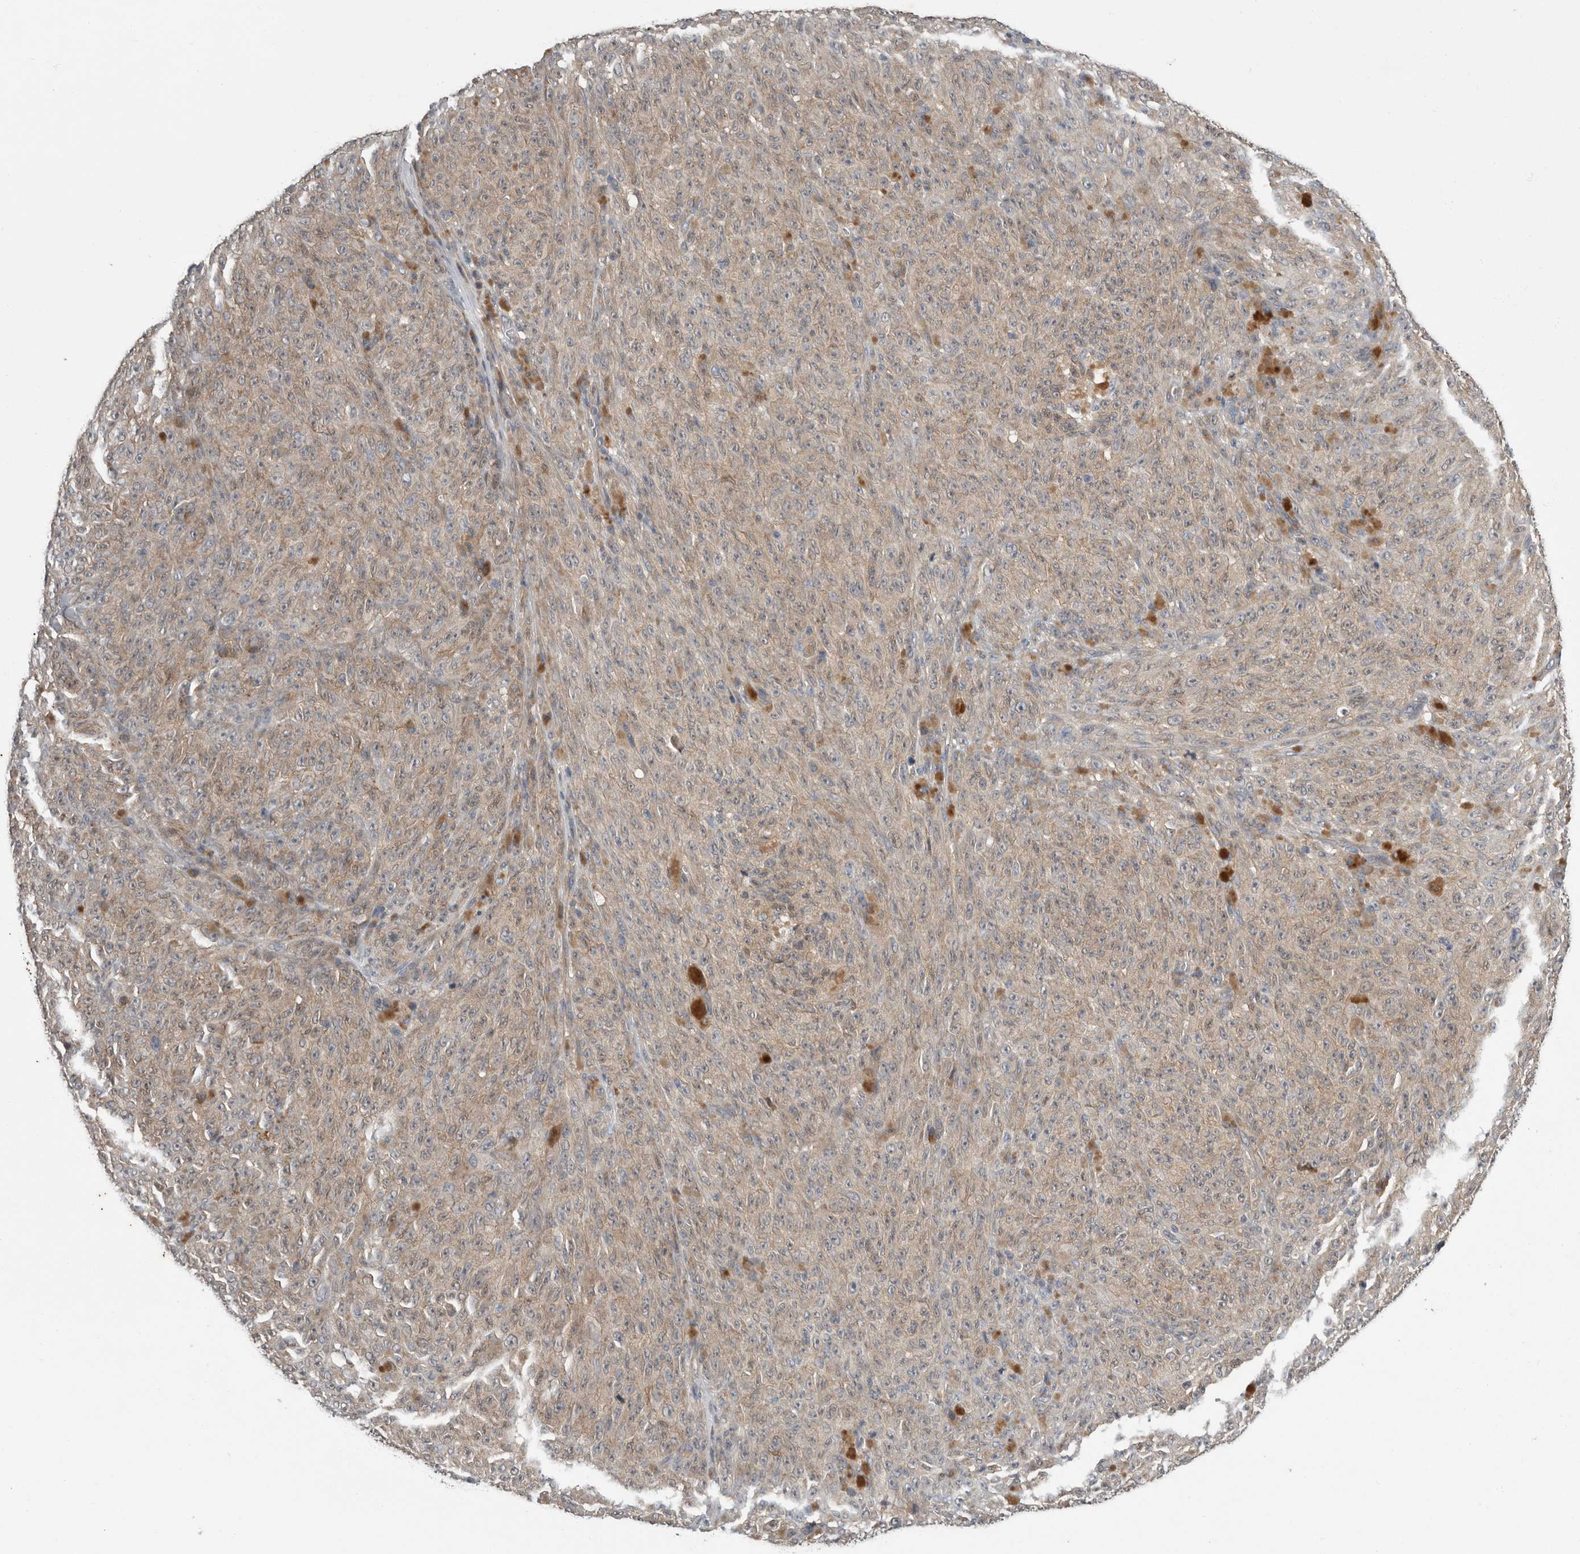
{"staining": {"intensity": "negative", "quantity": "none", "location": "none"}, "tissue": "melanoma", "cell_type": "Tumor cells", "image_type": "cancer", "snomed": [{"axis": "morphology", "description": "Malignant melanoma, NOS"}, {"axis": "topography", "description": "Skin"}], "caption": "IHC photomicrograph of neoplastic tissue: human malignant melanoma stained with DAB demonstrates no significant protein expression in tumor cells.", "gene": "RALGPS2", "patient": {"sex": "female", "age": 82}}